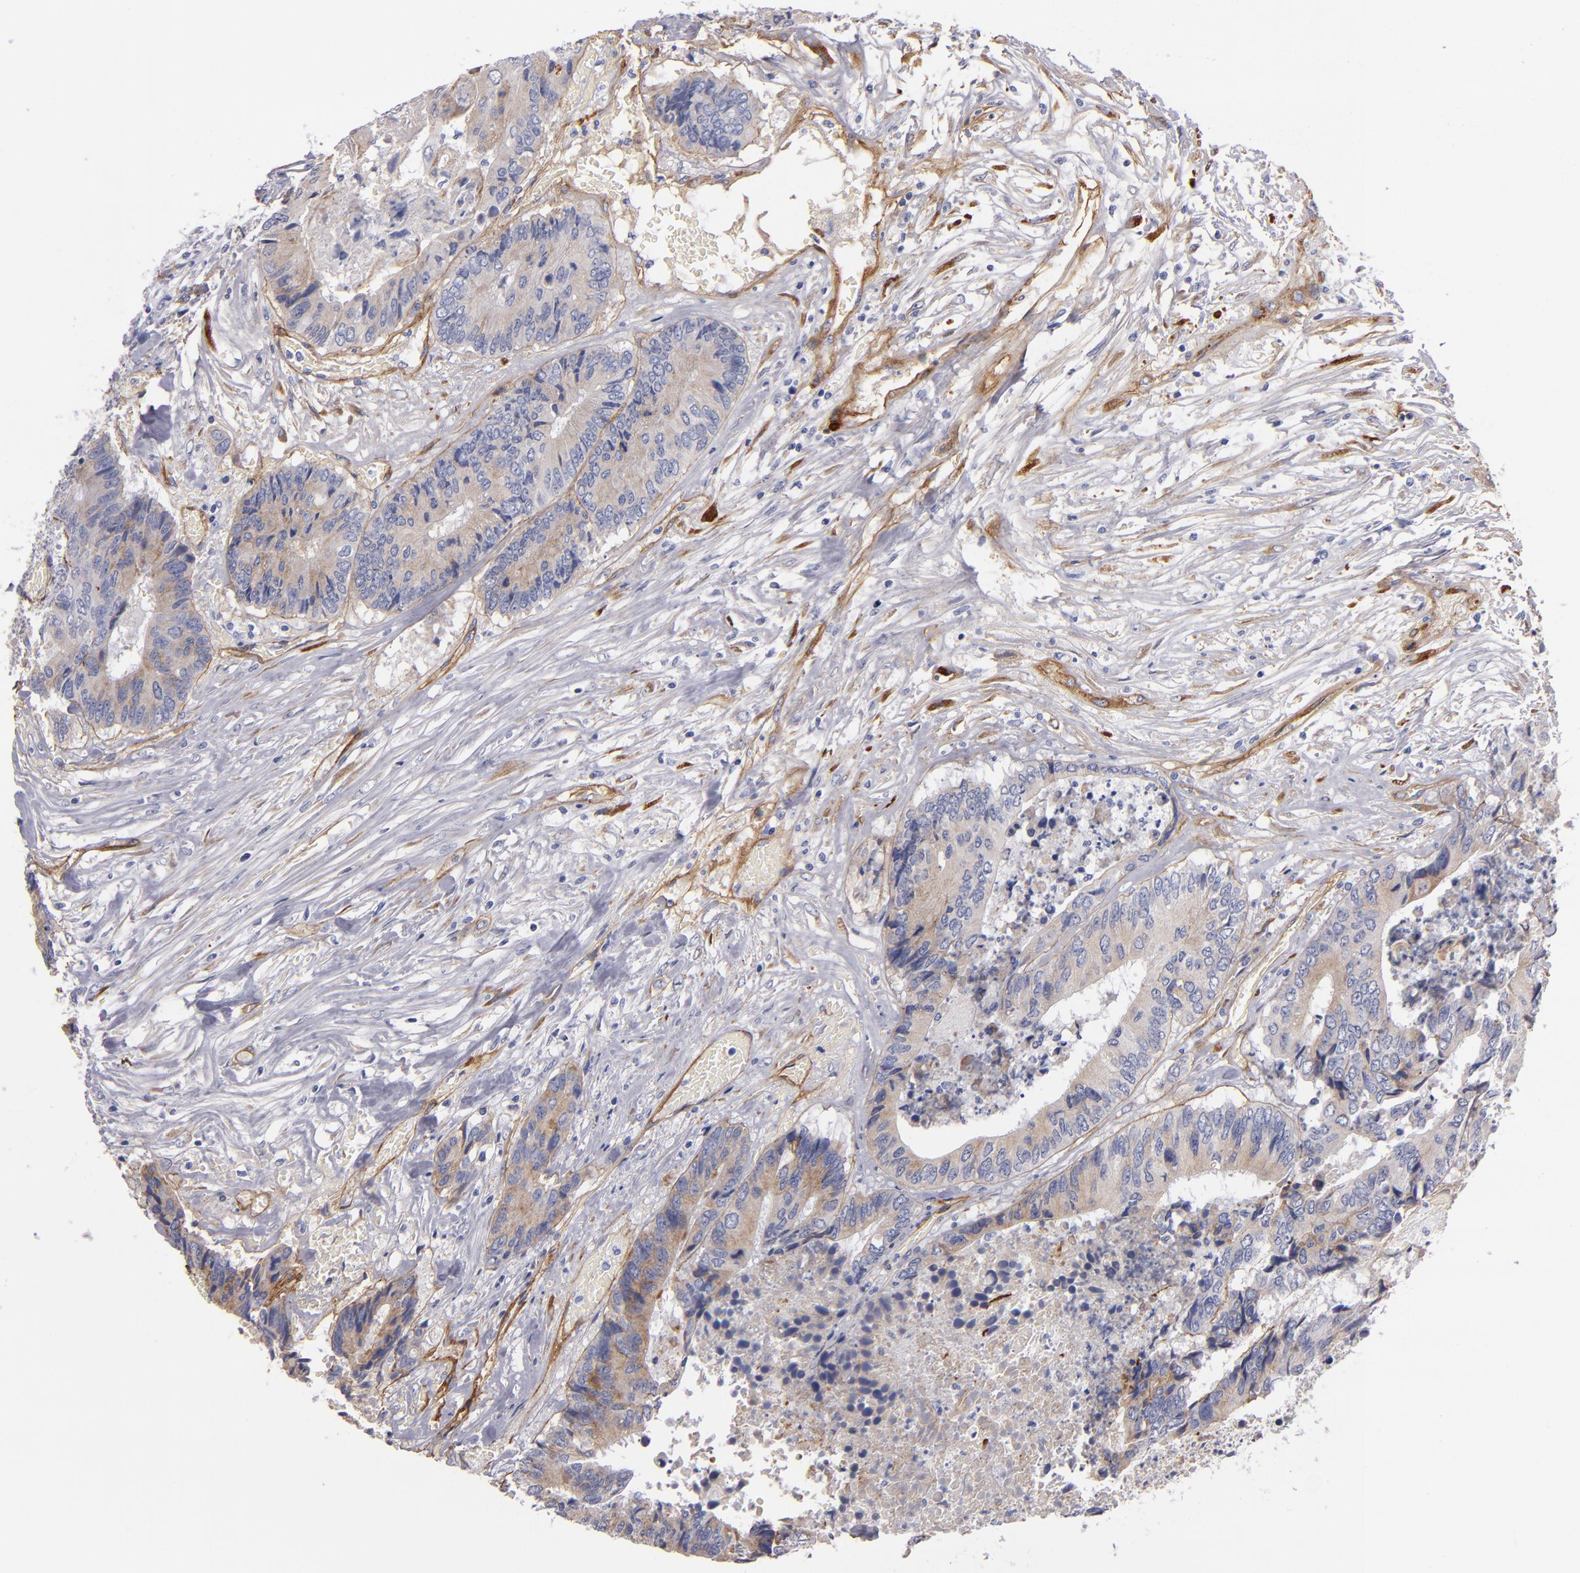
{"staining": {"intensity": "weak", "quantity": ">75%", "location": "cytoplasmic/membranous"}, "tissue": "colorectal cancer", "cell_type": "Tumor cells", "image_type": "cancer", "snomed": [{"axis": "morphology", "description": "Adenocarcinoma, NOS"}, {"axis": "topography", "description": "Rectum"}], "caption": "Human colorectal adenocarcinoma stained with a protein marker shows weak staining in tumor cells.", "gene": "LAMC1", "patient": {"sex": "male", "age": 55}}